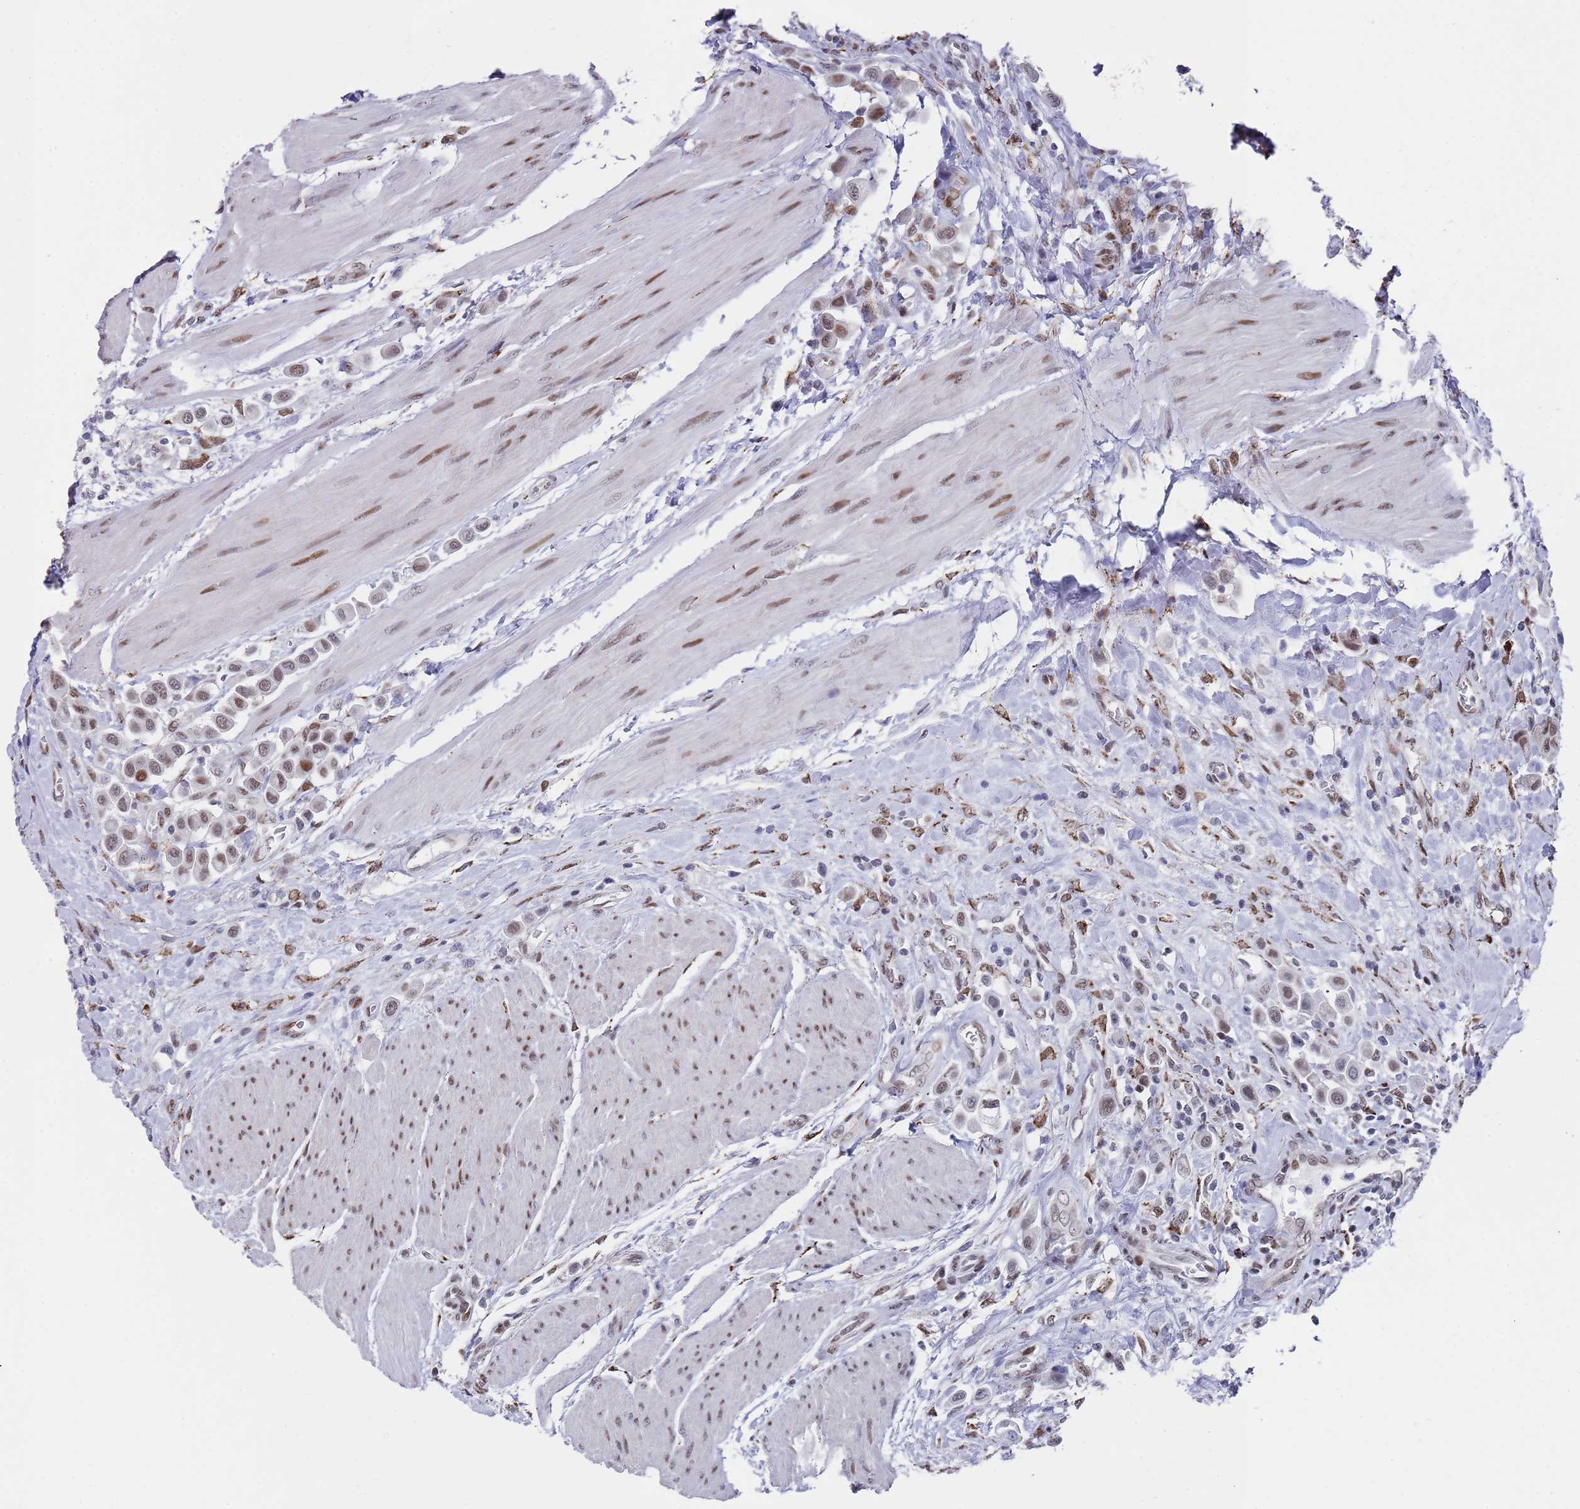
{"staining": {"intensity": "moderate", "quantity": ">75%", "location": "nuclear"}, "tissue": "urothelial cancer", "cell_type": "Tumor cells", "image_type": "cancer", "snomed": [{"axis": "morphology", "description": "Urothelial carcinoma, High grade"}, {"axis": "topography", "description": "Urinary bladder"}], "caption": "Moderate nuclear expression for a protein is seen in about >75% of tumor cells of urothelial cancer using immunohistochemistry (IHC).", "gene": "COPS6", "patient": {"sex": "male", "age": 50}}